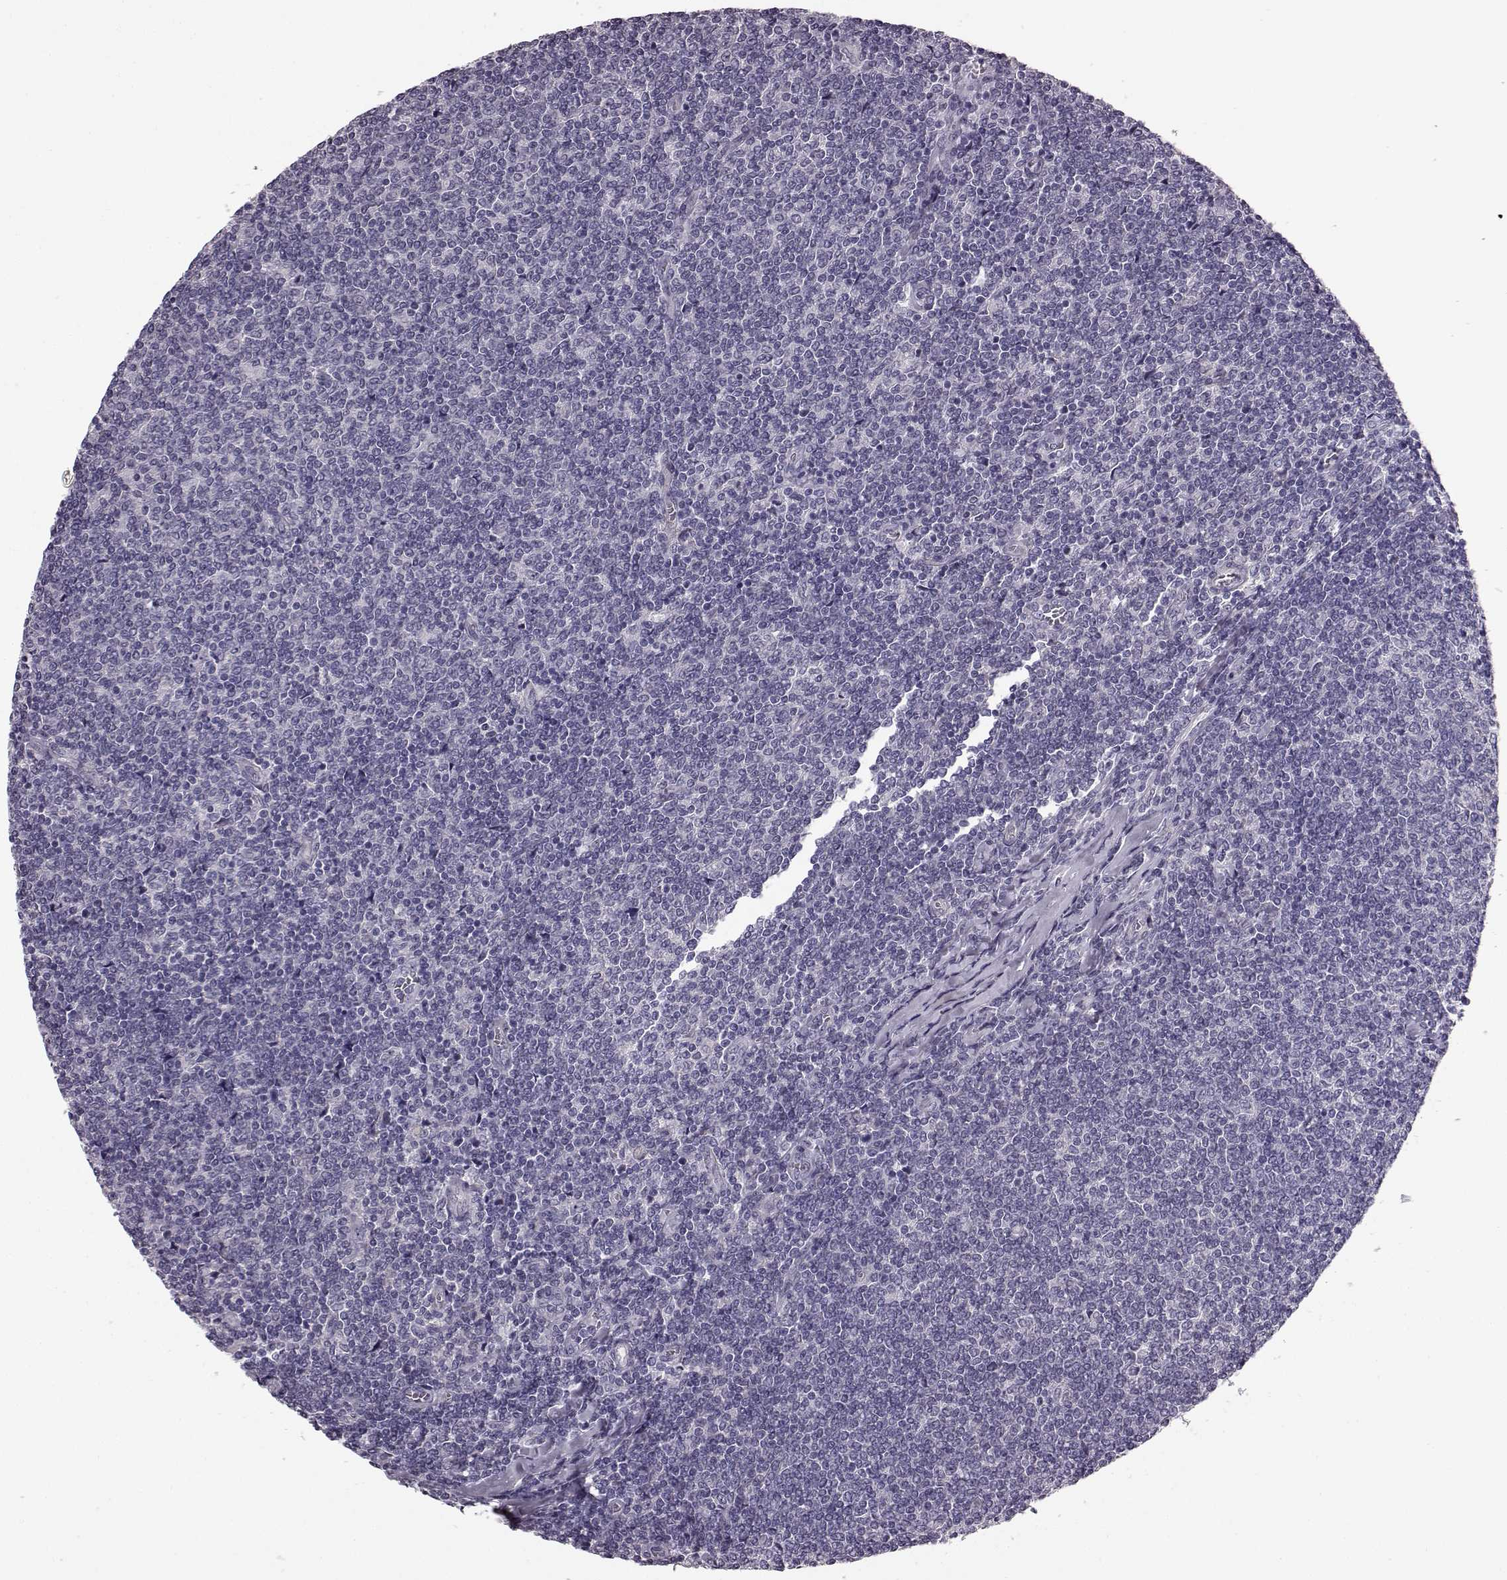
{"staining": {"intensity": "negative", "quantity": "none", "location": "none"}, "tissue": "lymphoma", "cell_type": "Tumor cells", "image_type": "cancer", "snomed": [{"axis": "morphology", "description": "Malignant lymphoma, non-Hodgkin's type, Low grade"}, {"axis": "topography", "description": "Lymph node"}], "caption": "Tumor cells are negative for brown protein staining in low-grade malignant lymphoma, non-Hodgkin's type.", "gene": "SLCO3A1", "patient": {"sex": "male", "age": 52}}